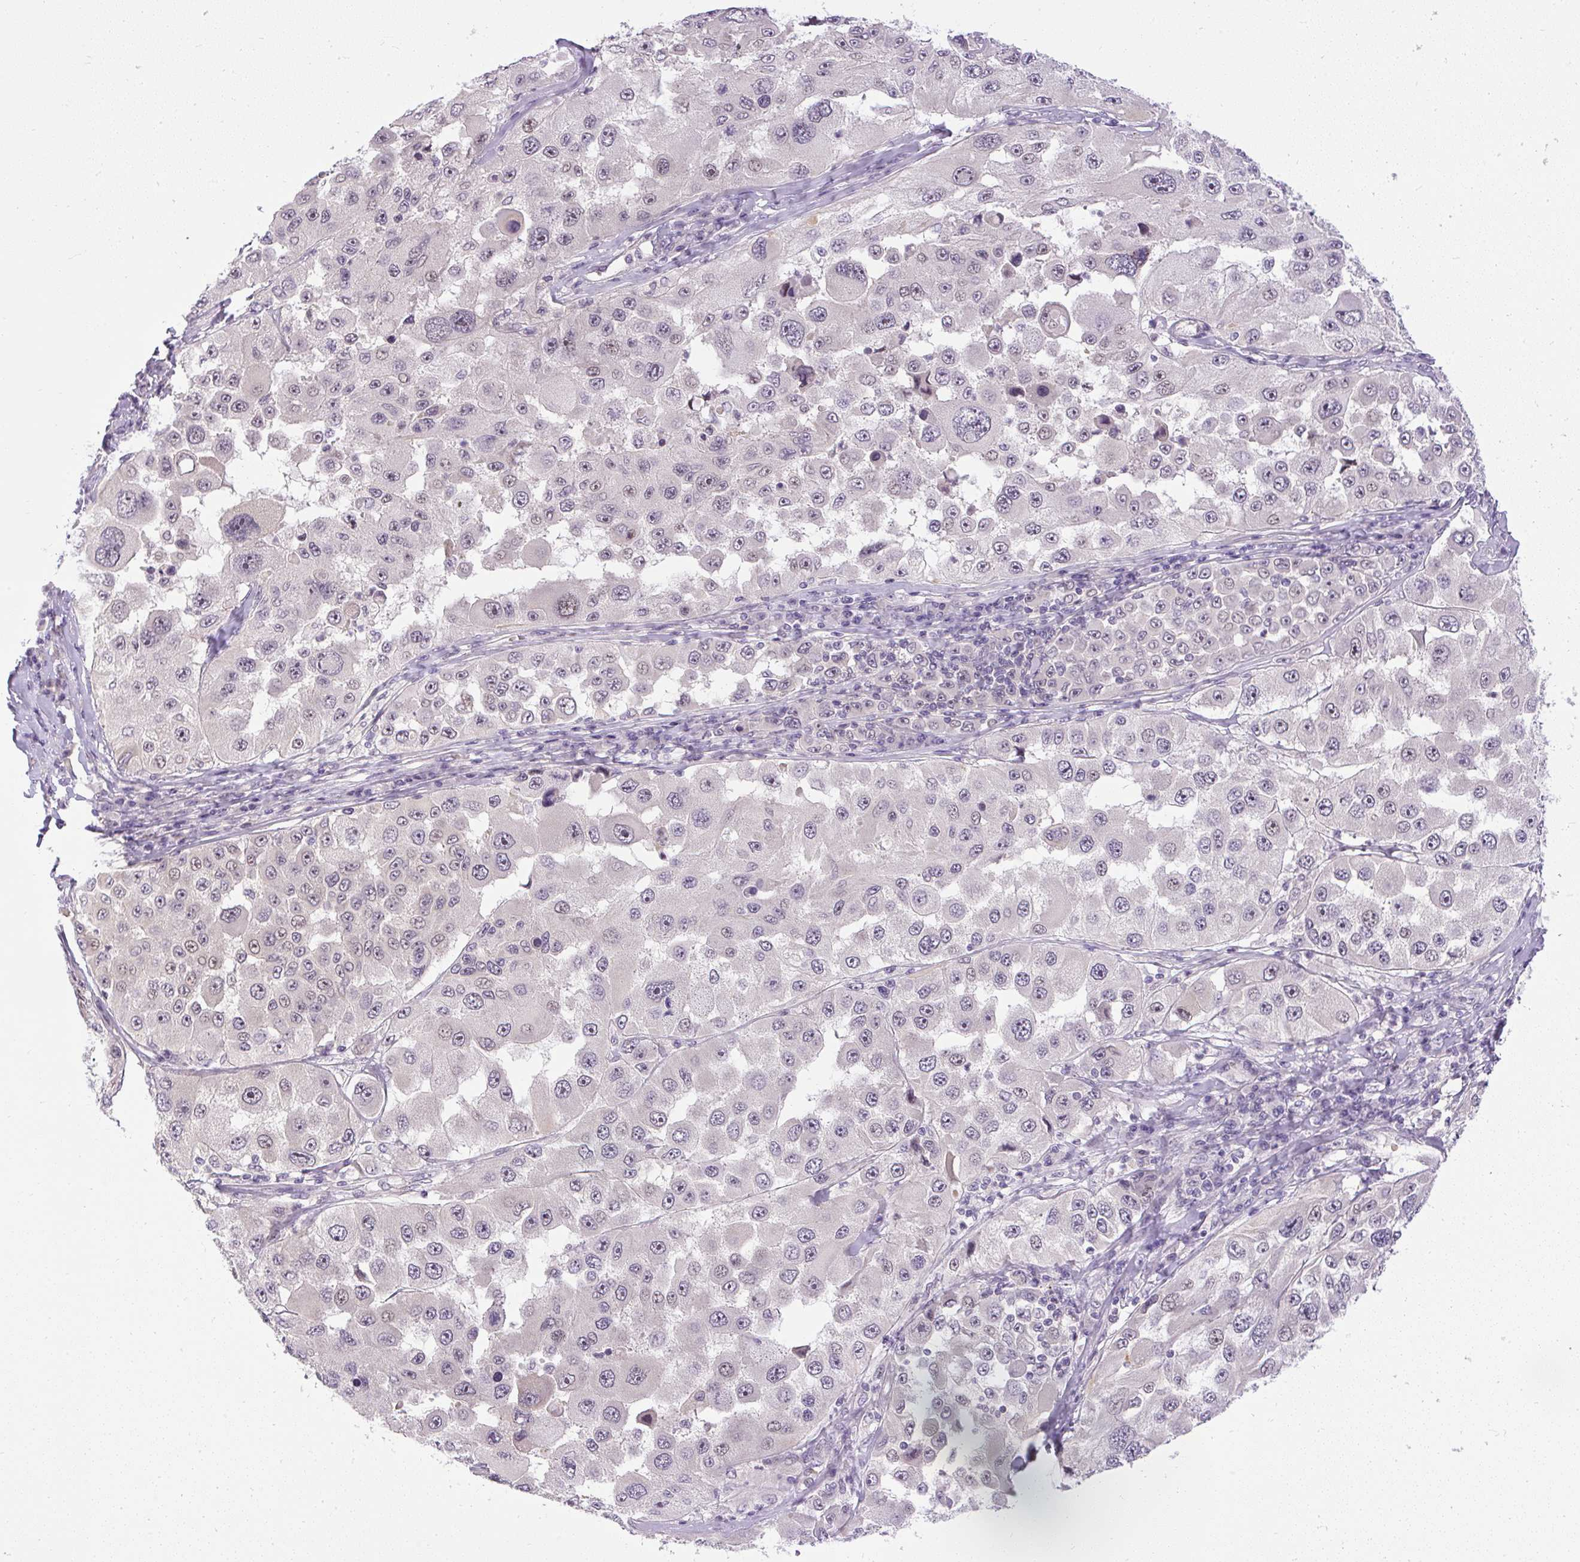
{"staining": {"intensity": "weak", "quantity": "<25%", "location": "nuclear"}, "tissue": "melanoma", "cell_type": "Tumor cells", "image_type": "cancer", "snomed": [{"axis": "morphology", "description": "Malignant melanoma, Metastatic site"}, {"axis": "topography", "description": "Lymph node"}], "caption": "Protein analysis of melanoma displays no significant staining in tumor cells.", "gene": "FAM117B", "patient": {"sex": "male", "age": 62}}